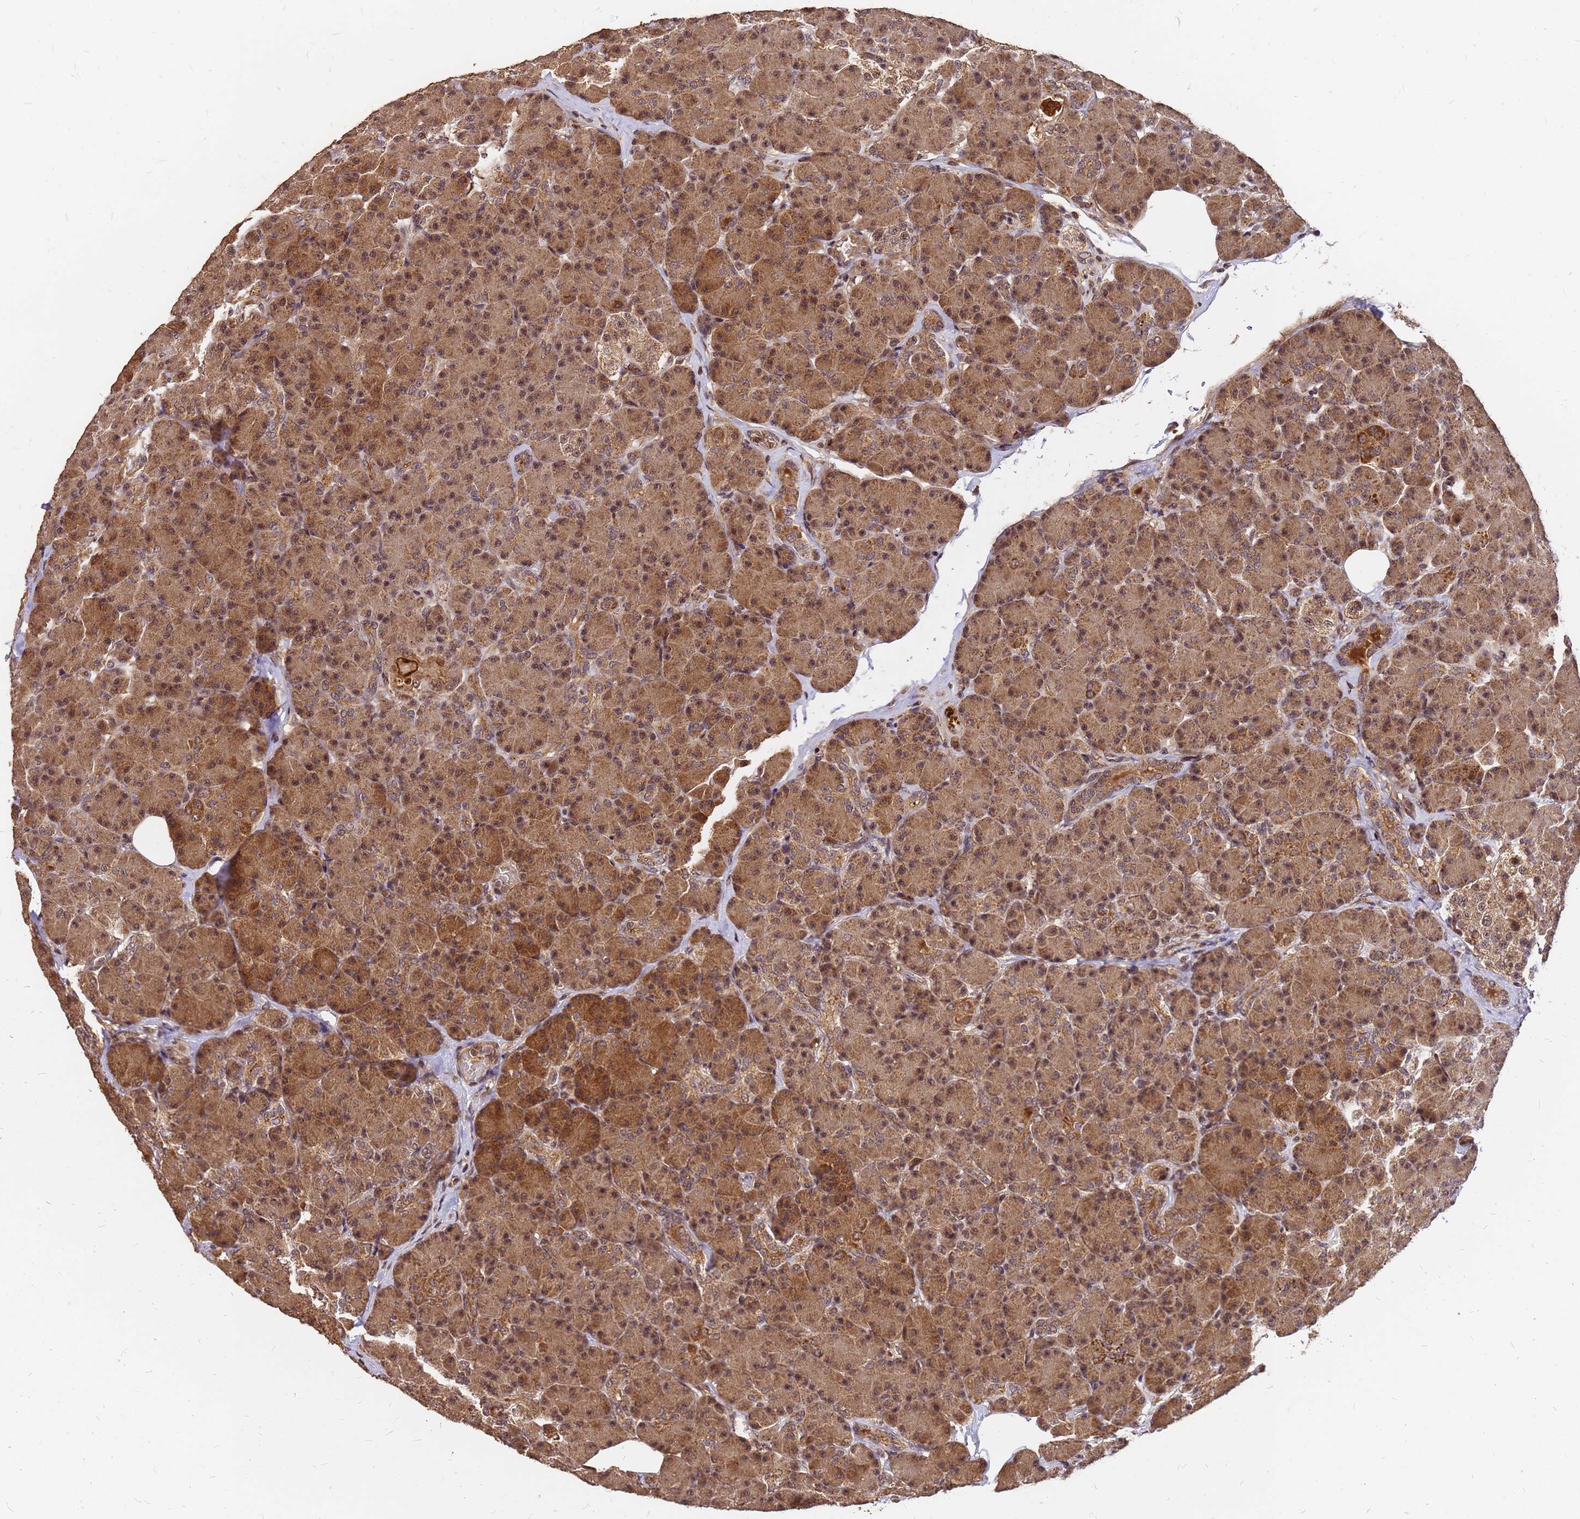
{"staining": {"intensity": "strong", "quantity": ">75%", "location": "cytoplasmic/membranous,nuclear"}, "tissue": "pancreas", "cell_type": "Exocrine glandular cells", "image_type": "normal", "snomed": [{"axis": "morphology", "description": "Normal tissue, NOS"}, {"axis": "topography", "description": "Pancreas"}], "caption": "A micrograph showing strong cytoplasmic/membranous,nuclear staining in about >75% of exocrine glandular cells in unremarkable pancreas, as visualized by brown immunohistochemical staining.", "gene": "GPATCH8", "patient": {"sex": "female", "age": 43}}